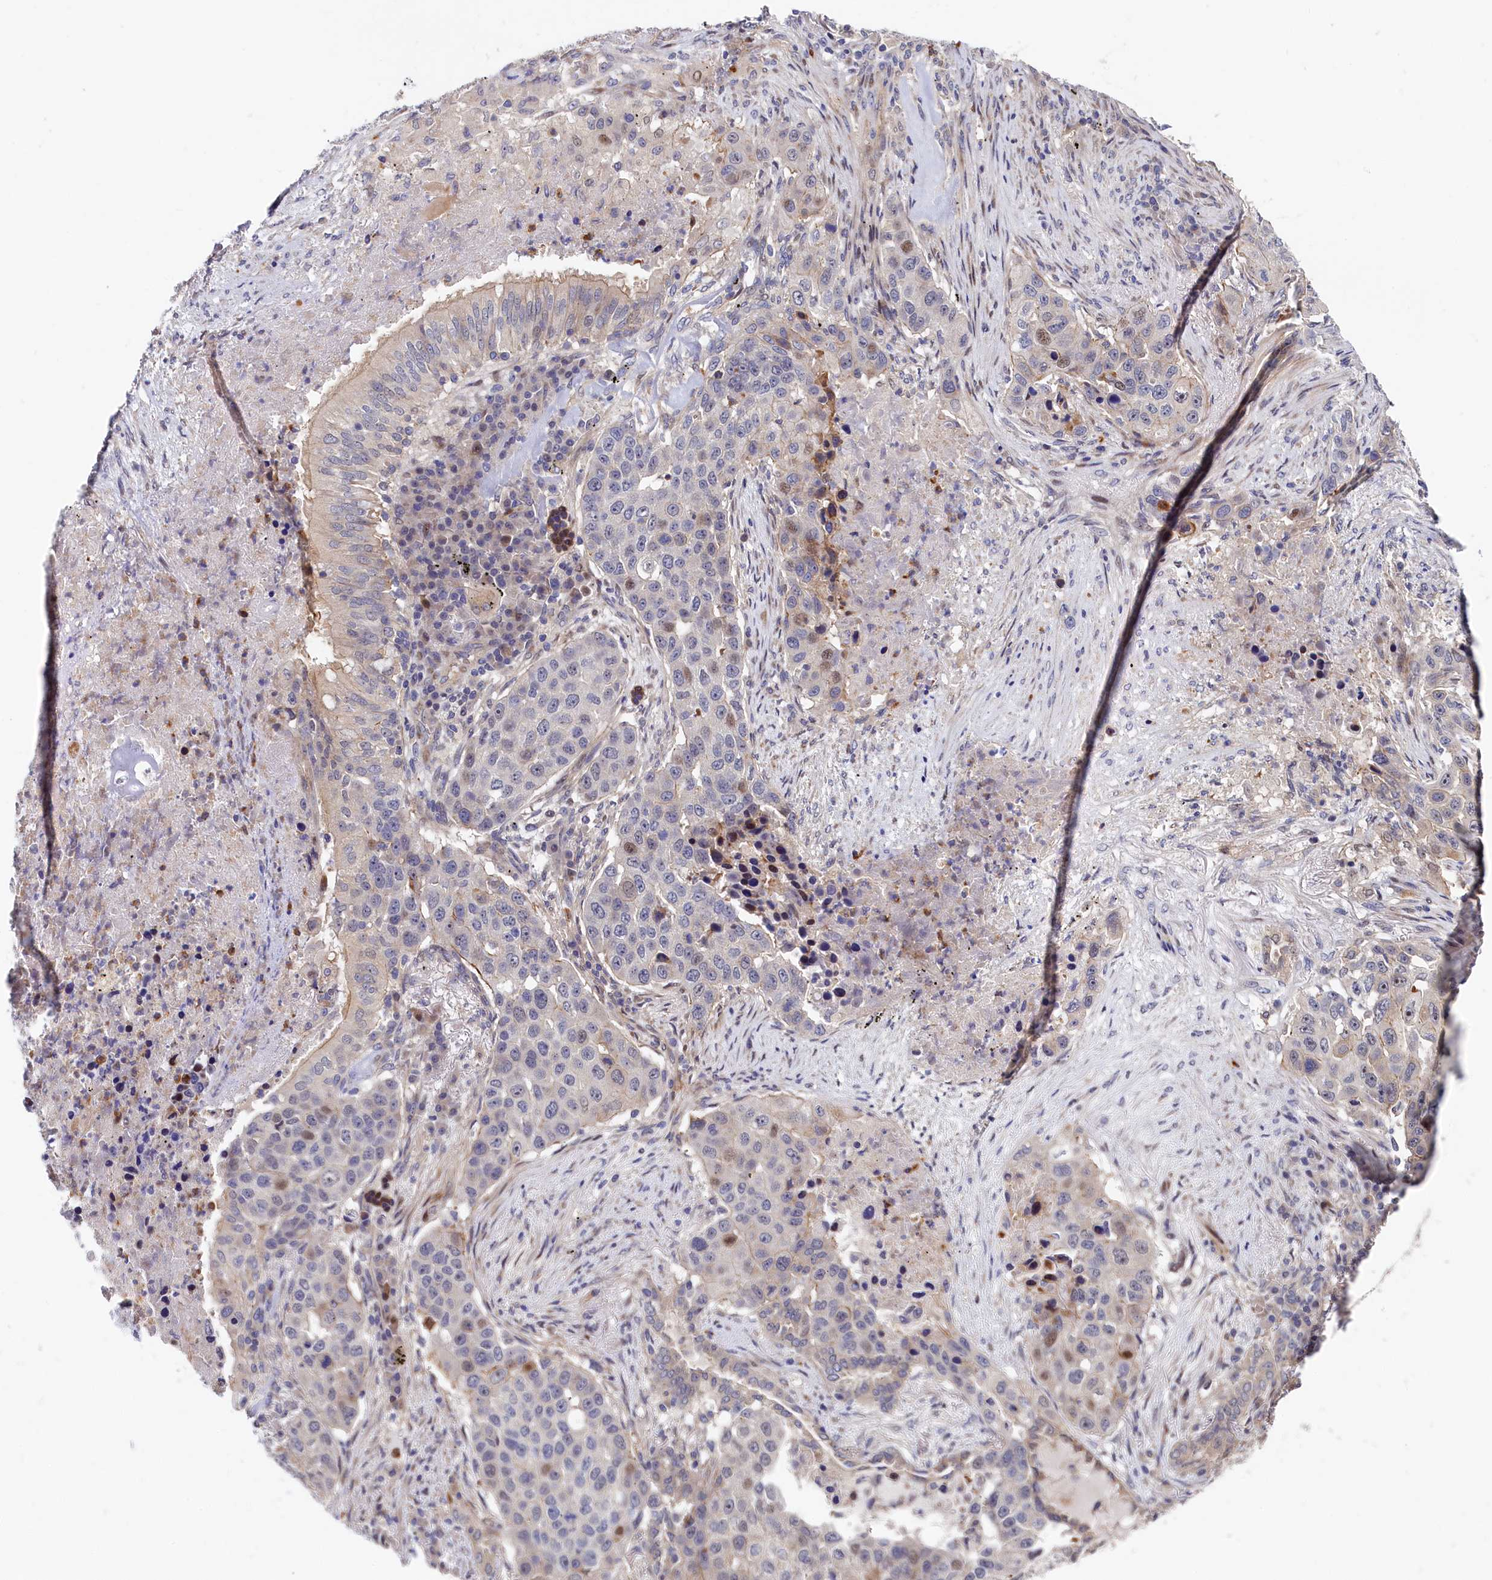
{"staining": {"intensity": "weak", "quantity": "<25%", "location": "nuclear"}, "tissue": "lung cancer", "cell_type": "Tumor cells", "image_type": "cancer", "snomed": [{"axis": "morphology", "description": "Squamous cell carcinoma, NOS"}, {"axis": "topography", "description": "Lung"}], "caption": "There is no significant staining in tumor cells of lung cancer.", "gene": "PIK3C3", "patient": {"sex": "female", "age": 63}}